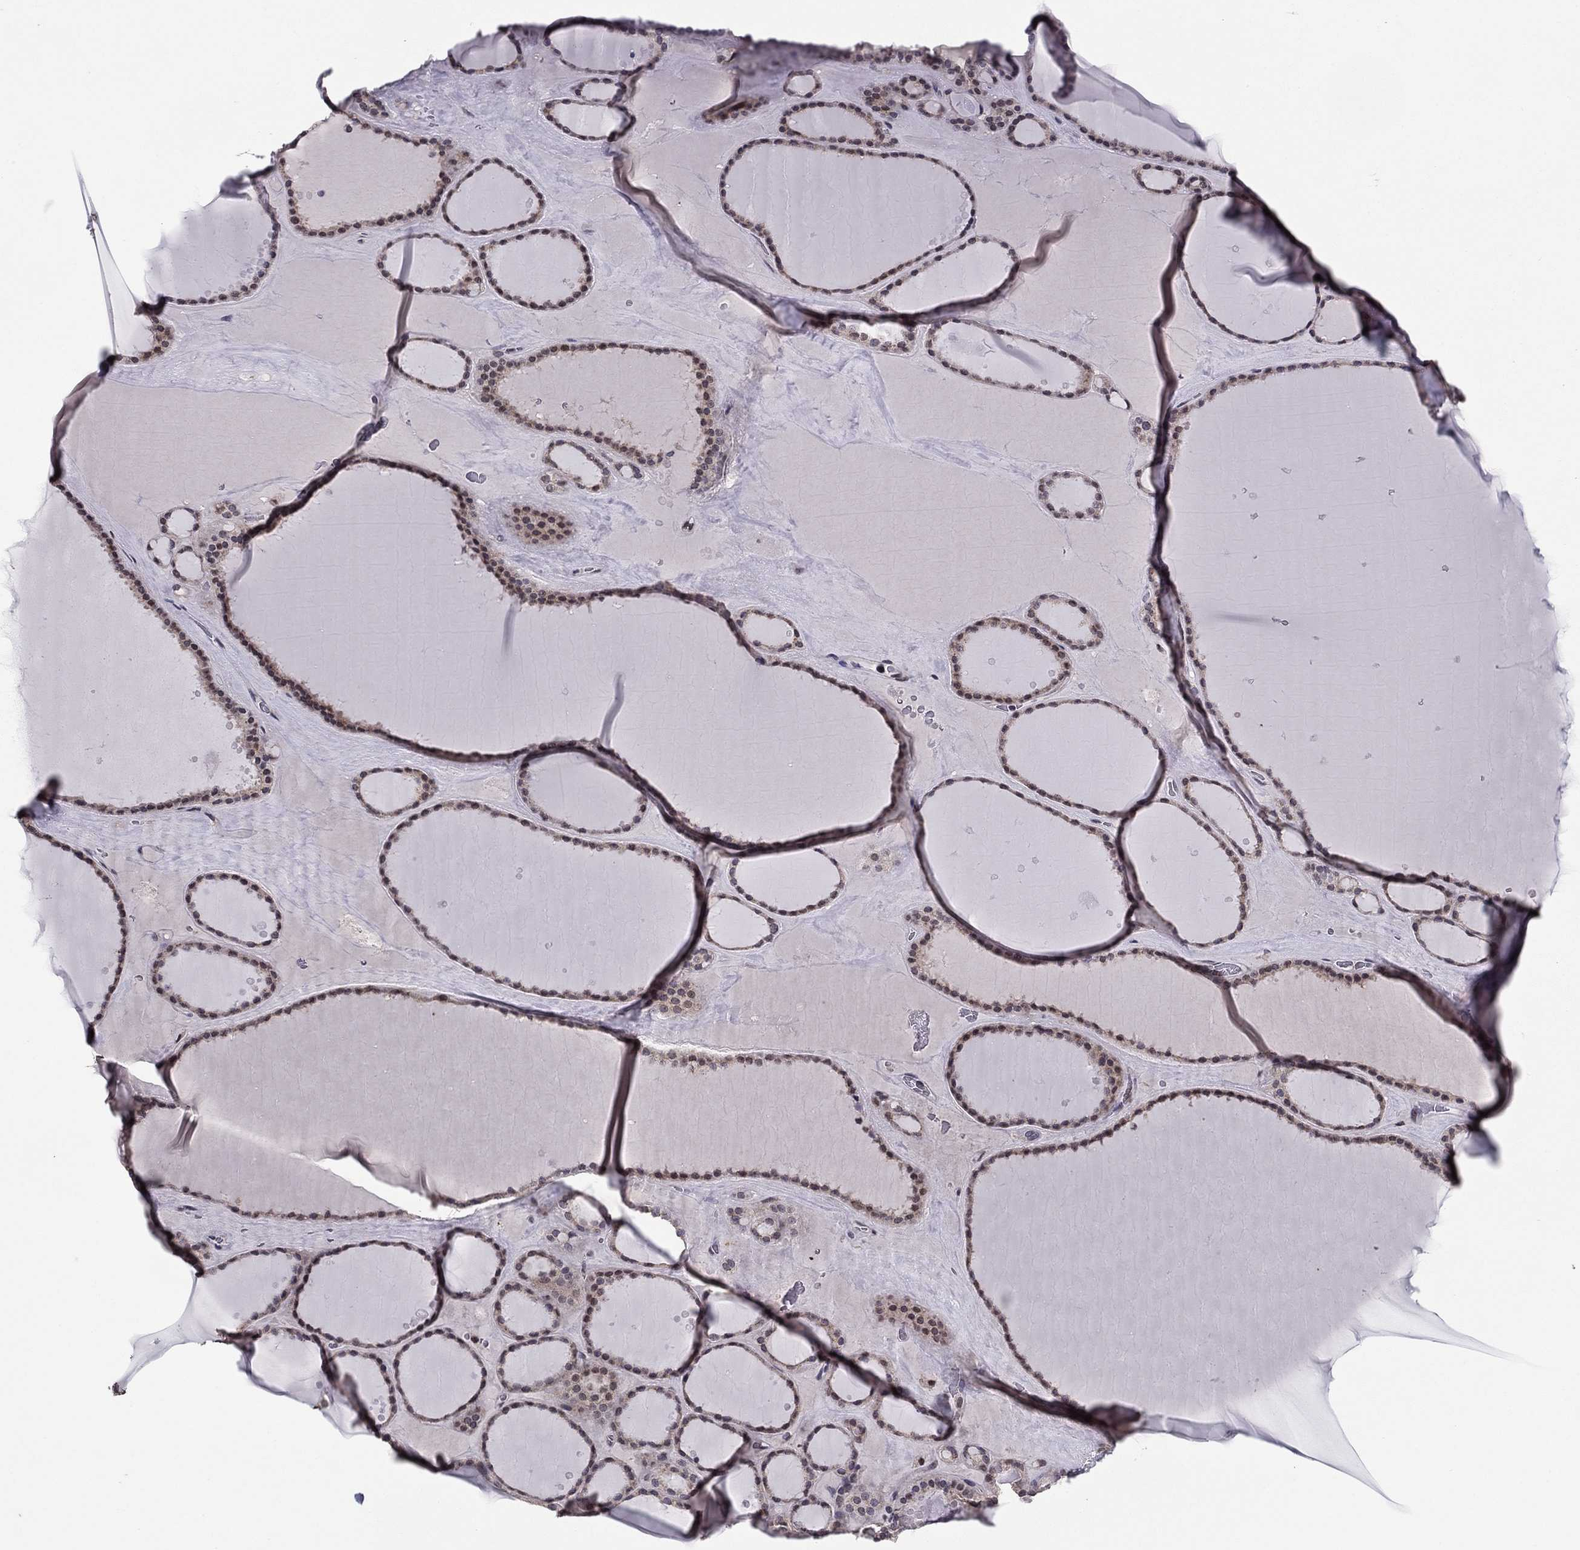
{"staining": {"intensity": "moderate", "quantity": "25%-75%", "location": "nuclear"}, "tissue": "thyroid gland", "cell_type": "Glandular cells", "image_type": "normal", "snomed": [{"axis": "morphology", "description": "Normal tissue, NOS"}, {"axis": "topography", "description": "Thyroid gland"}], "caption": "Glandular cells show medium levels of moderate nuclear positivity in approximately 25%-75% of cells in benign thyroid gland.", "gene": "HCN1", "patient": {"sex": "male", "age": 63}}